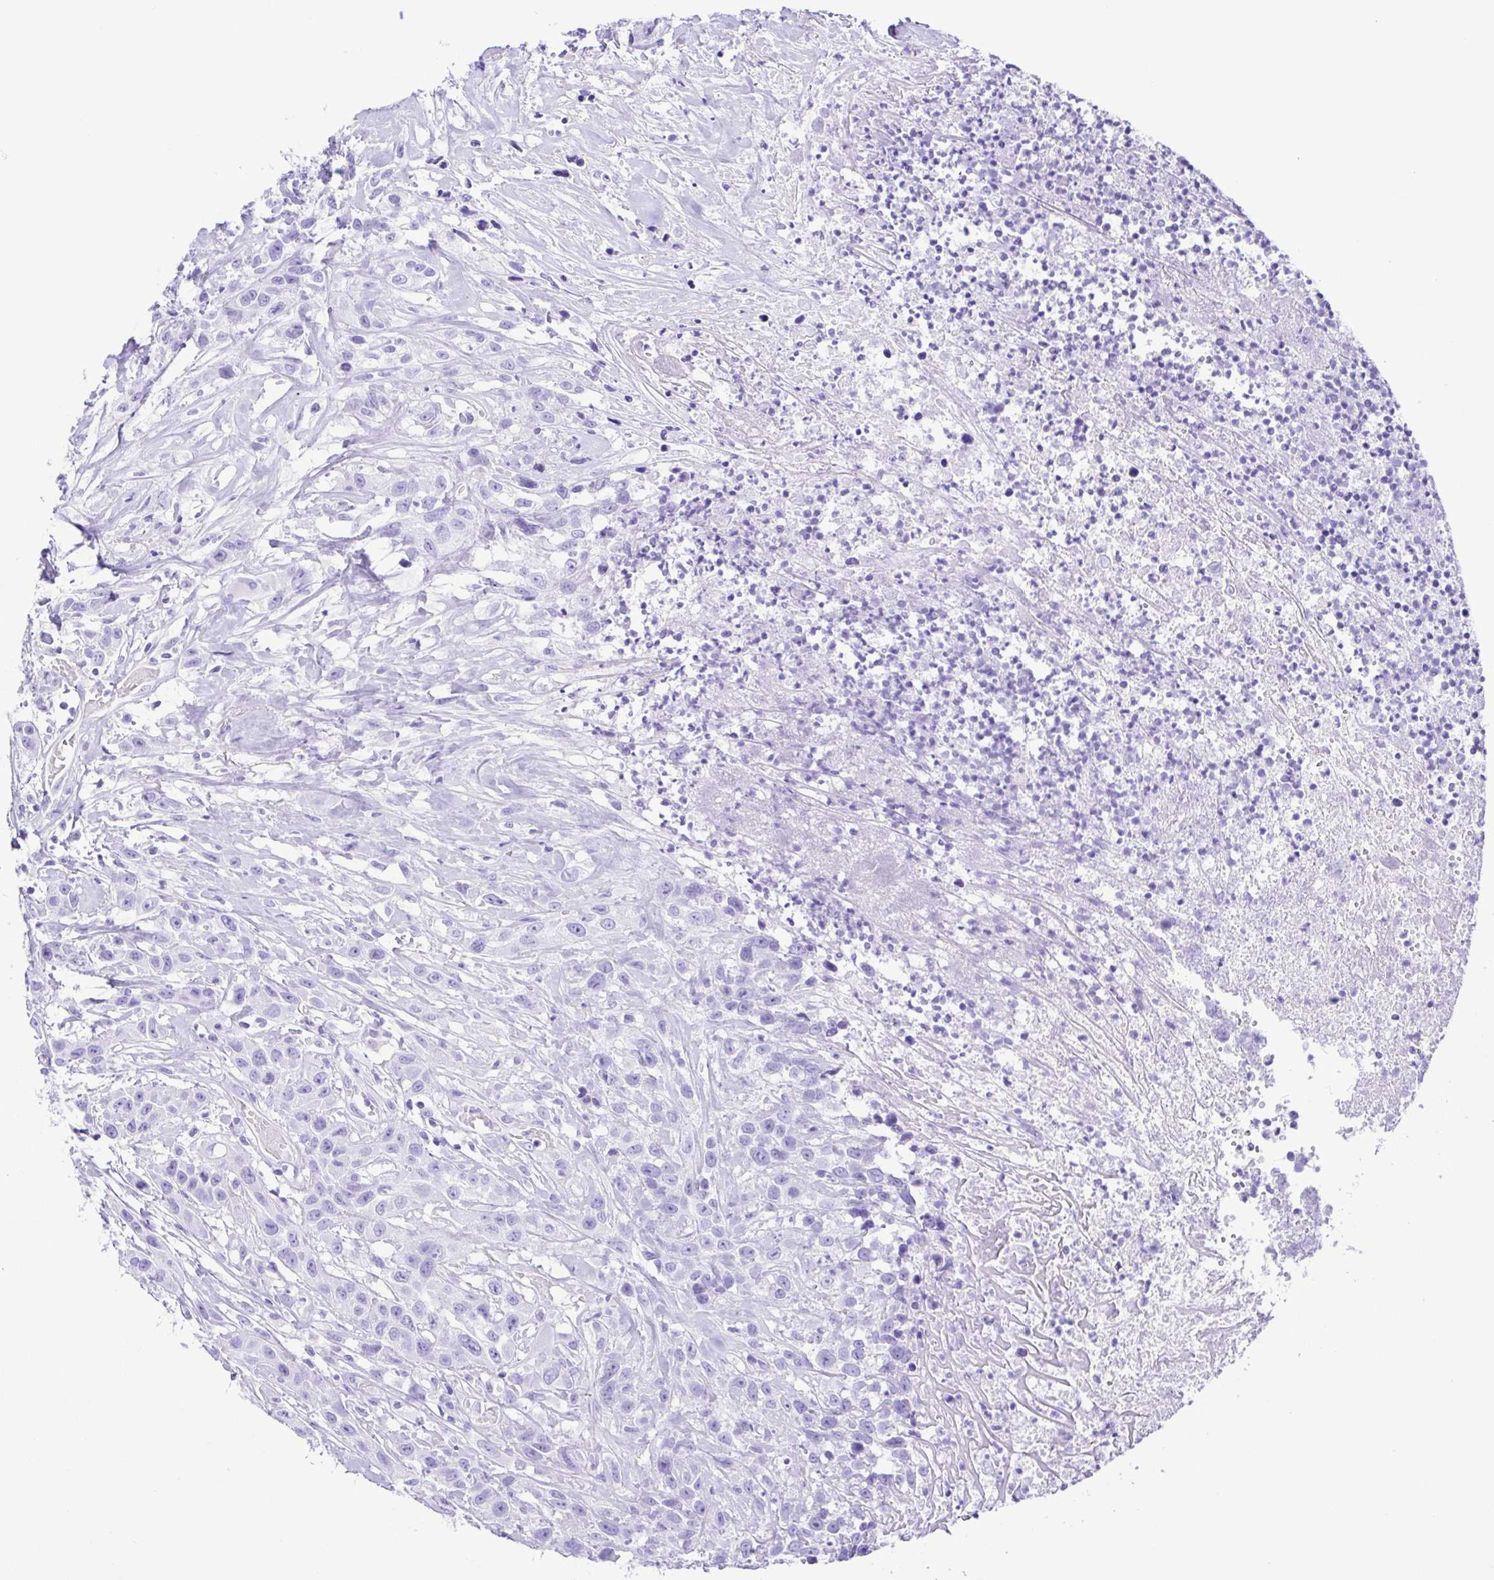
{"staining": {"intensity": "negative", "quantity": "none", "location": "none"}, "tissue": "head and neck cancer", "cell_type": "Tumor cells", "image_type": "cancer", "snomed": [{"axis": "morphology", "description": "Squamous cell carcinoma, NOS"}, {"axis": "topography", "description": "Head-Neck"}], "caption": "A high-resolution micrograph shows IHC staining of head and neck cancer (squamous cell carcinoma), which reveals no significant expression in tumor cells.", "gene": "ERP27", "patient": {"sex": "male", "age": 57}}